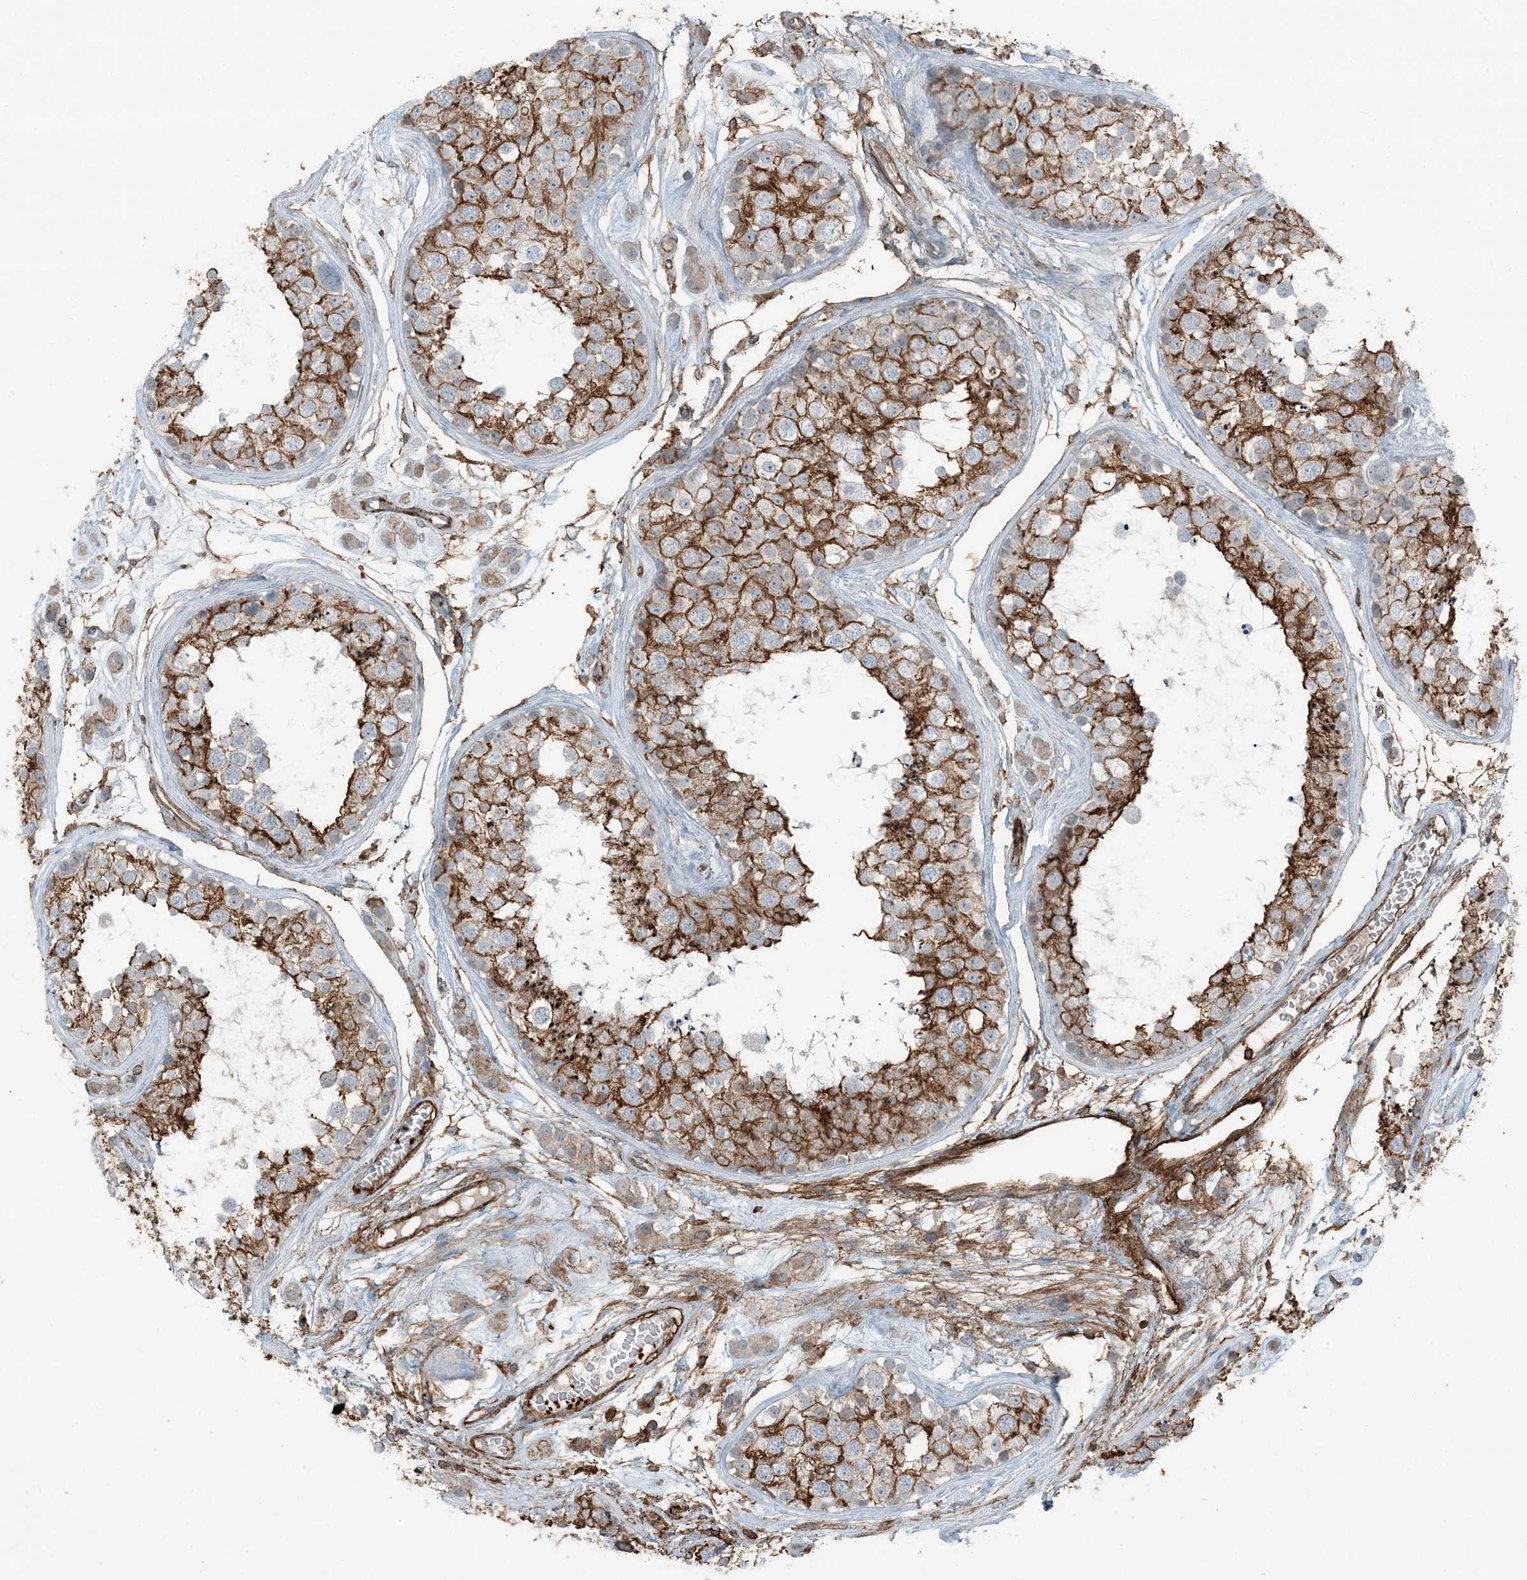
{"staining": {"intensity": "strong", "quantity": ">75%", "location": "cytoplasmic/membranous"}, "tissue": "testis", "cell_type": "Cells in seminiferous ducts", "image_type": "normal", "snomed": [{"axis": "morphology", "description": "Normal tissue, NOS"}, {"axis": "topography", "description": "Testis"}], "caption": "The immunohistochemical stain highlights strong cytoplasmic/membranous expression in cells in seminiferous ducts of normal testis. (DAB (3,3'-diaminobenzidine) = brown stain, brightfield microscopy at high magnification).", "gene": "APOBEC3C", "patient": {"sex": "male", "age": 25}}